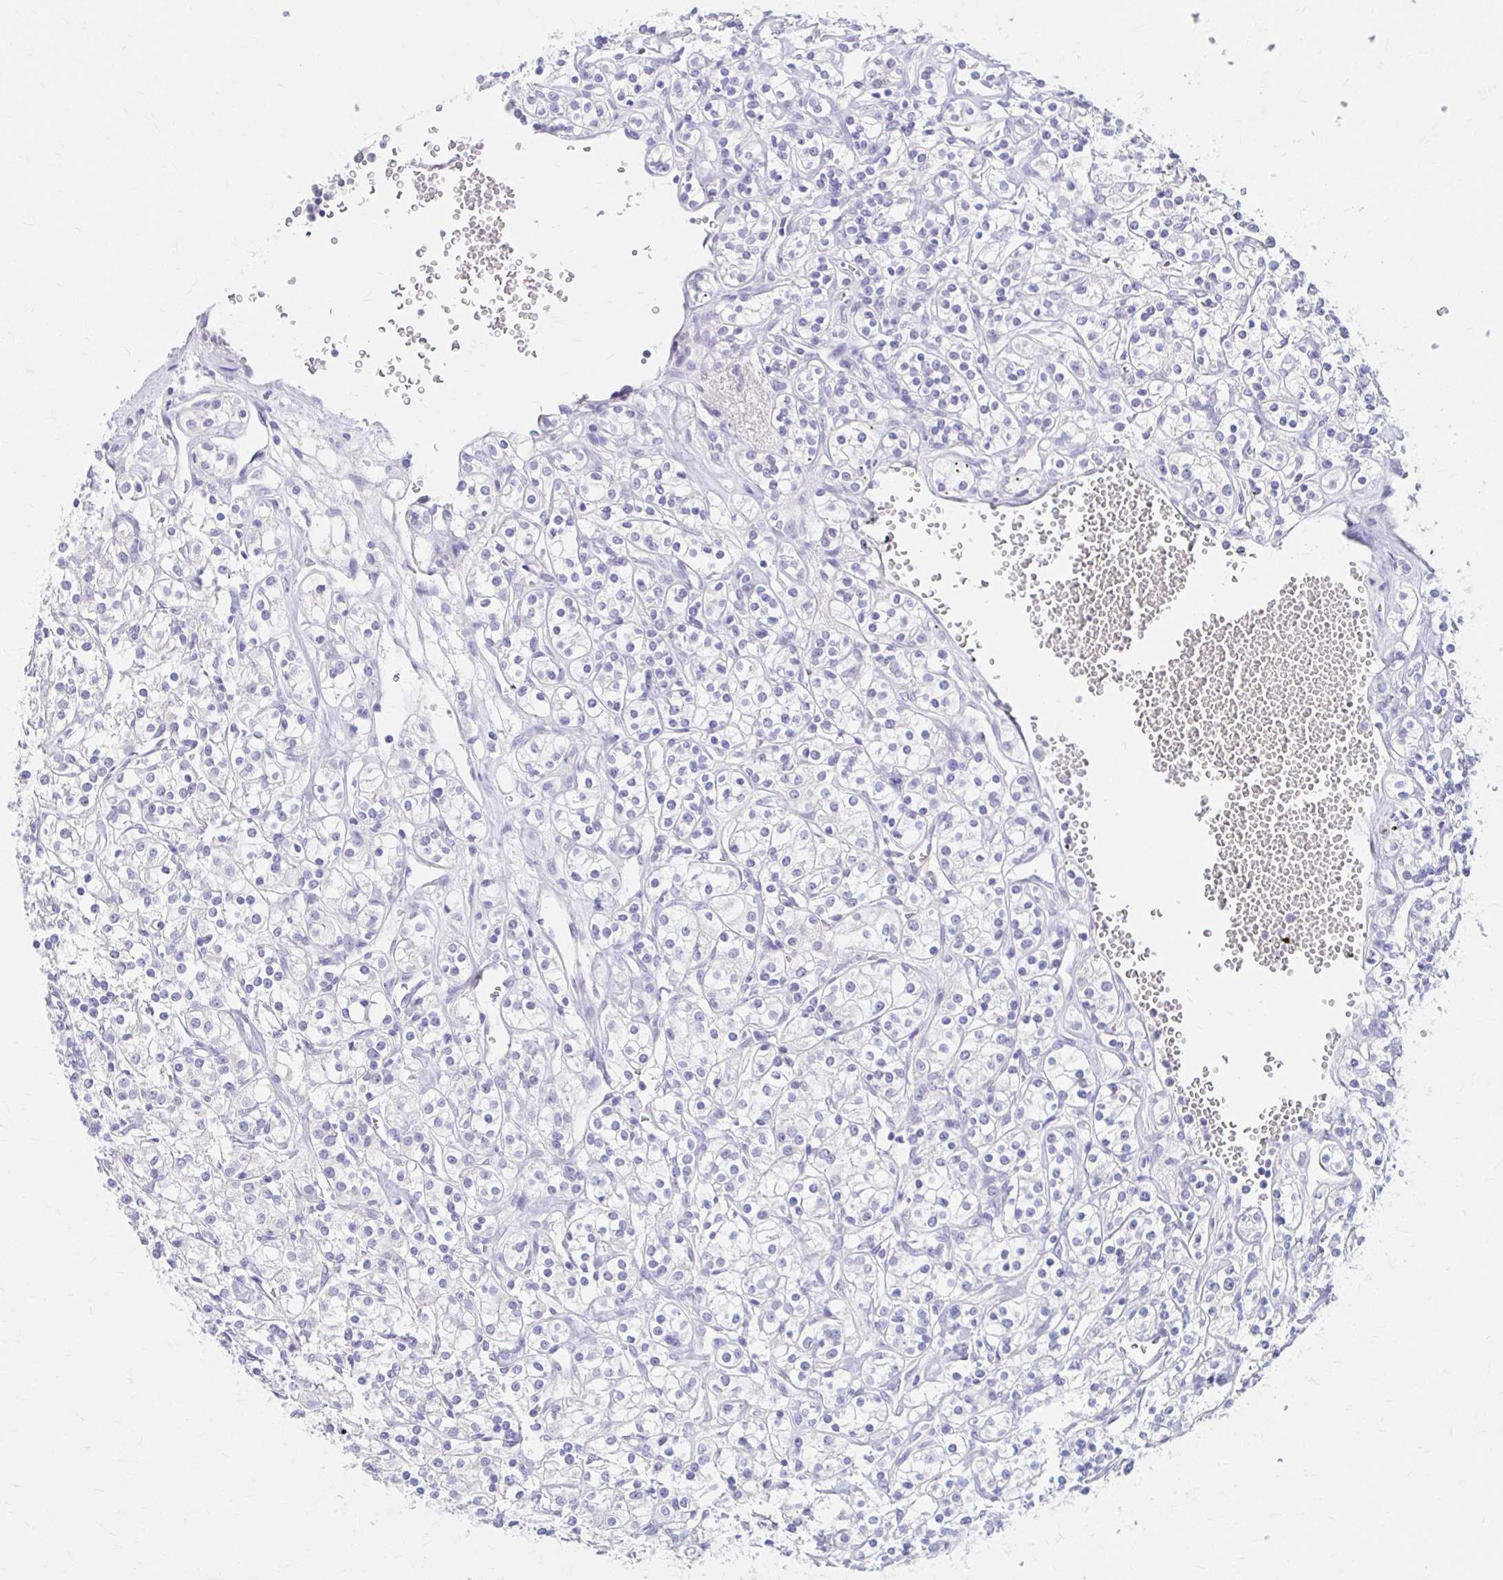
{"staining": {"intensity": "negative", "quantity": "none", "location": "none"}, "tissue": "renal cancer", "cell_type": "Tumor cells", "image_type": "cancer", "snomed": [{"axis": "morphology", "description": "Adenocarcinoma, NOS"}, {"axis": "topography", "description": "Kidney"}], "caption": "An IHC image of renal cancer is shown. There is no staining in tumor cells of renal cancer.", "gene": "AZGP1", "patient": {"sex": "male", "age": 77}}